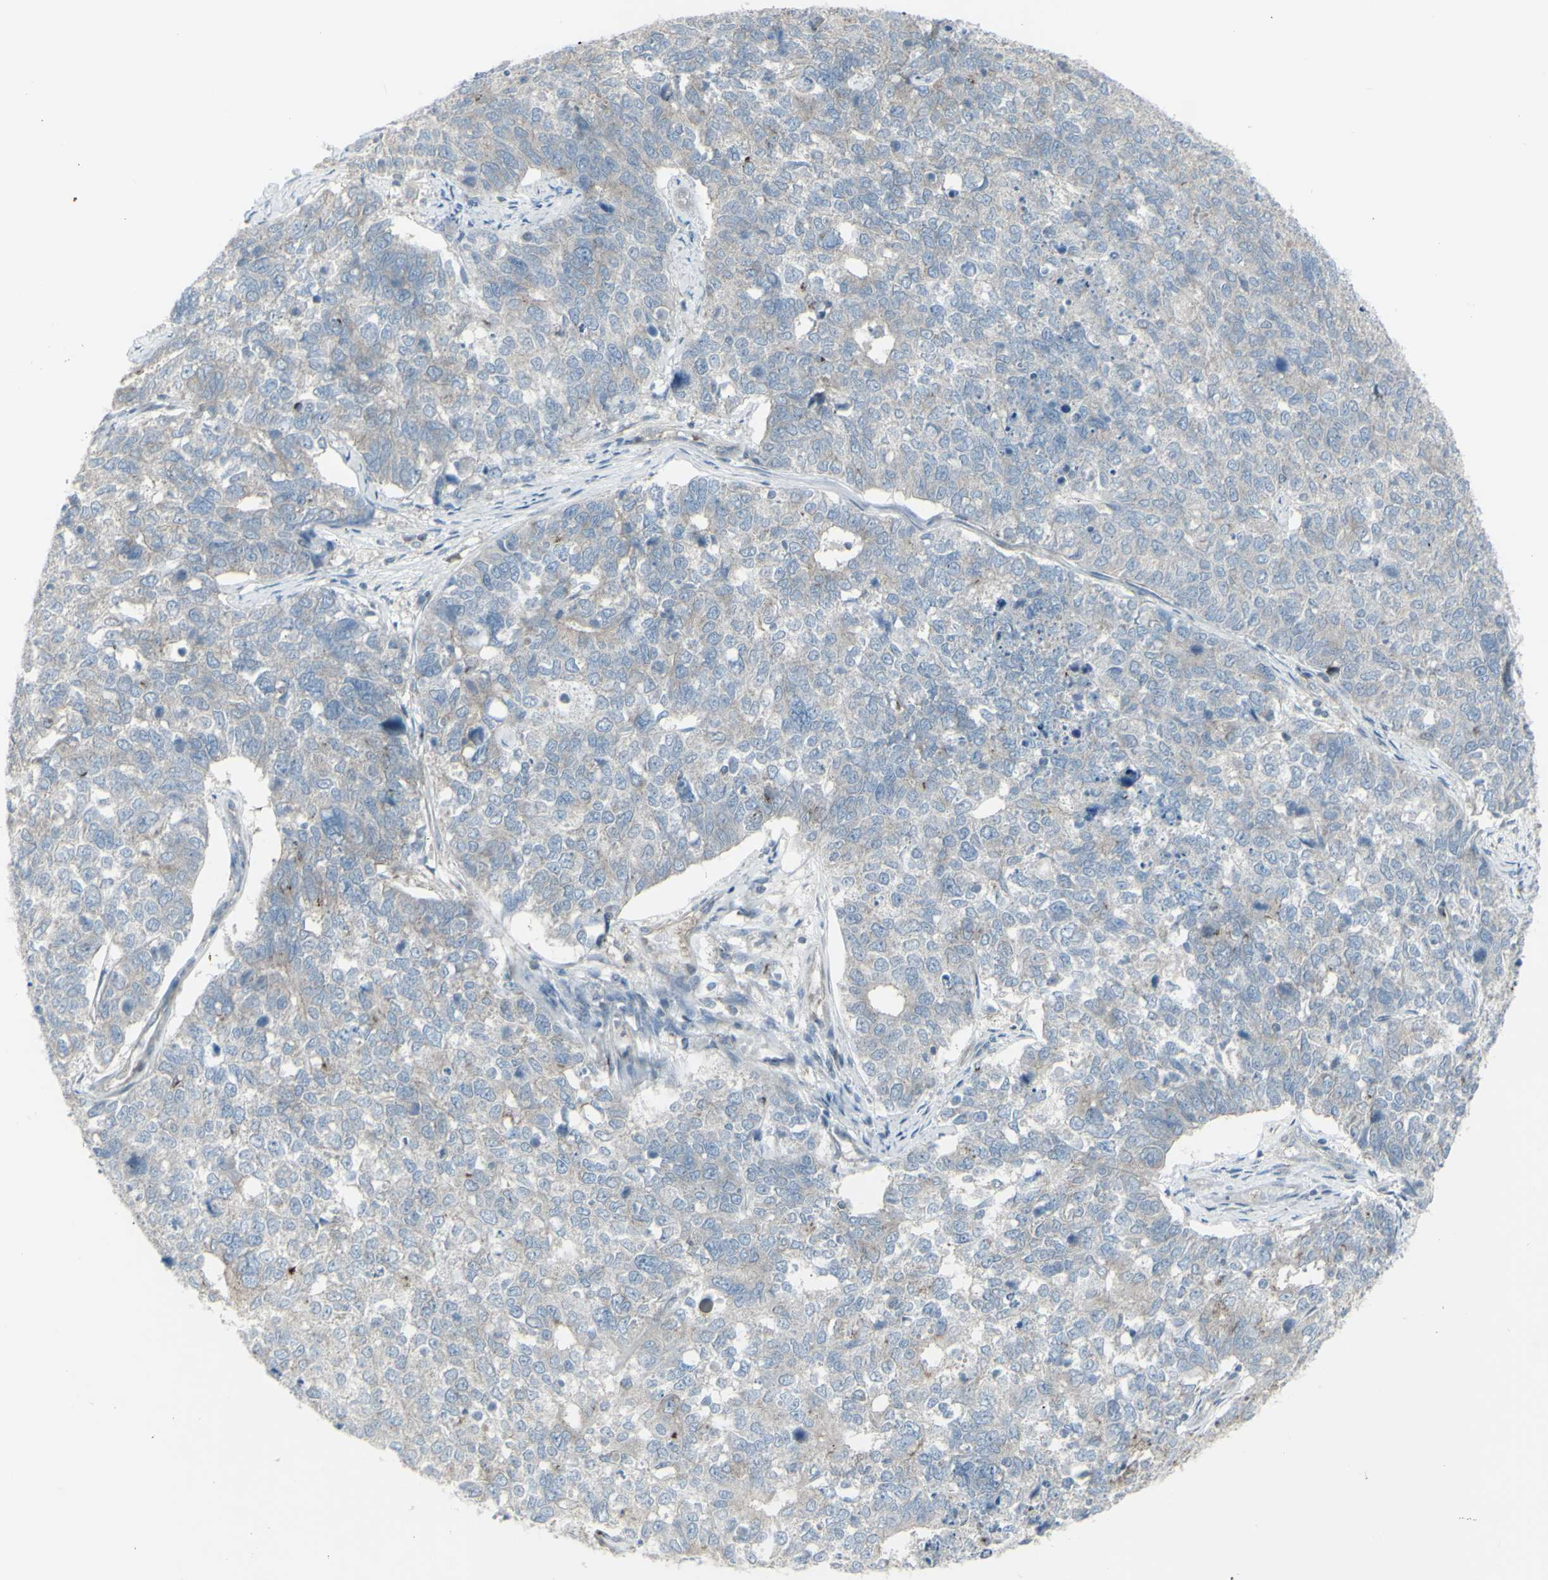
{"staining": {"intensity": "negative", "quantity": "none", "location": "none"}, "tissue": "cervical cancer", "cell_type": "Tumor cells", "image_type": "cancer", "snomed": [{"axis": "morphology", "description": "Squamous cell carcinoma, NOS"}, {"axis": "topography", "description": "Cervix"}], "caption": "An image of human cervical squamous cell carcinoma is negative for staining in tumor cells. (Stains: DAB immunohistochemistry with hematoxylin counter stain, Microscopy: brightfield microscopy at high magnification).", "gene": "GALNT6", "patient": {"sex": "female", "age": 63}}